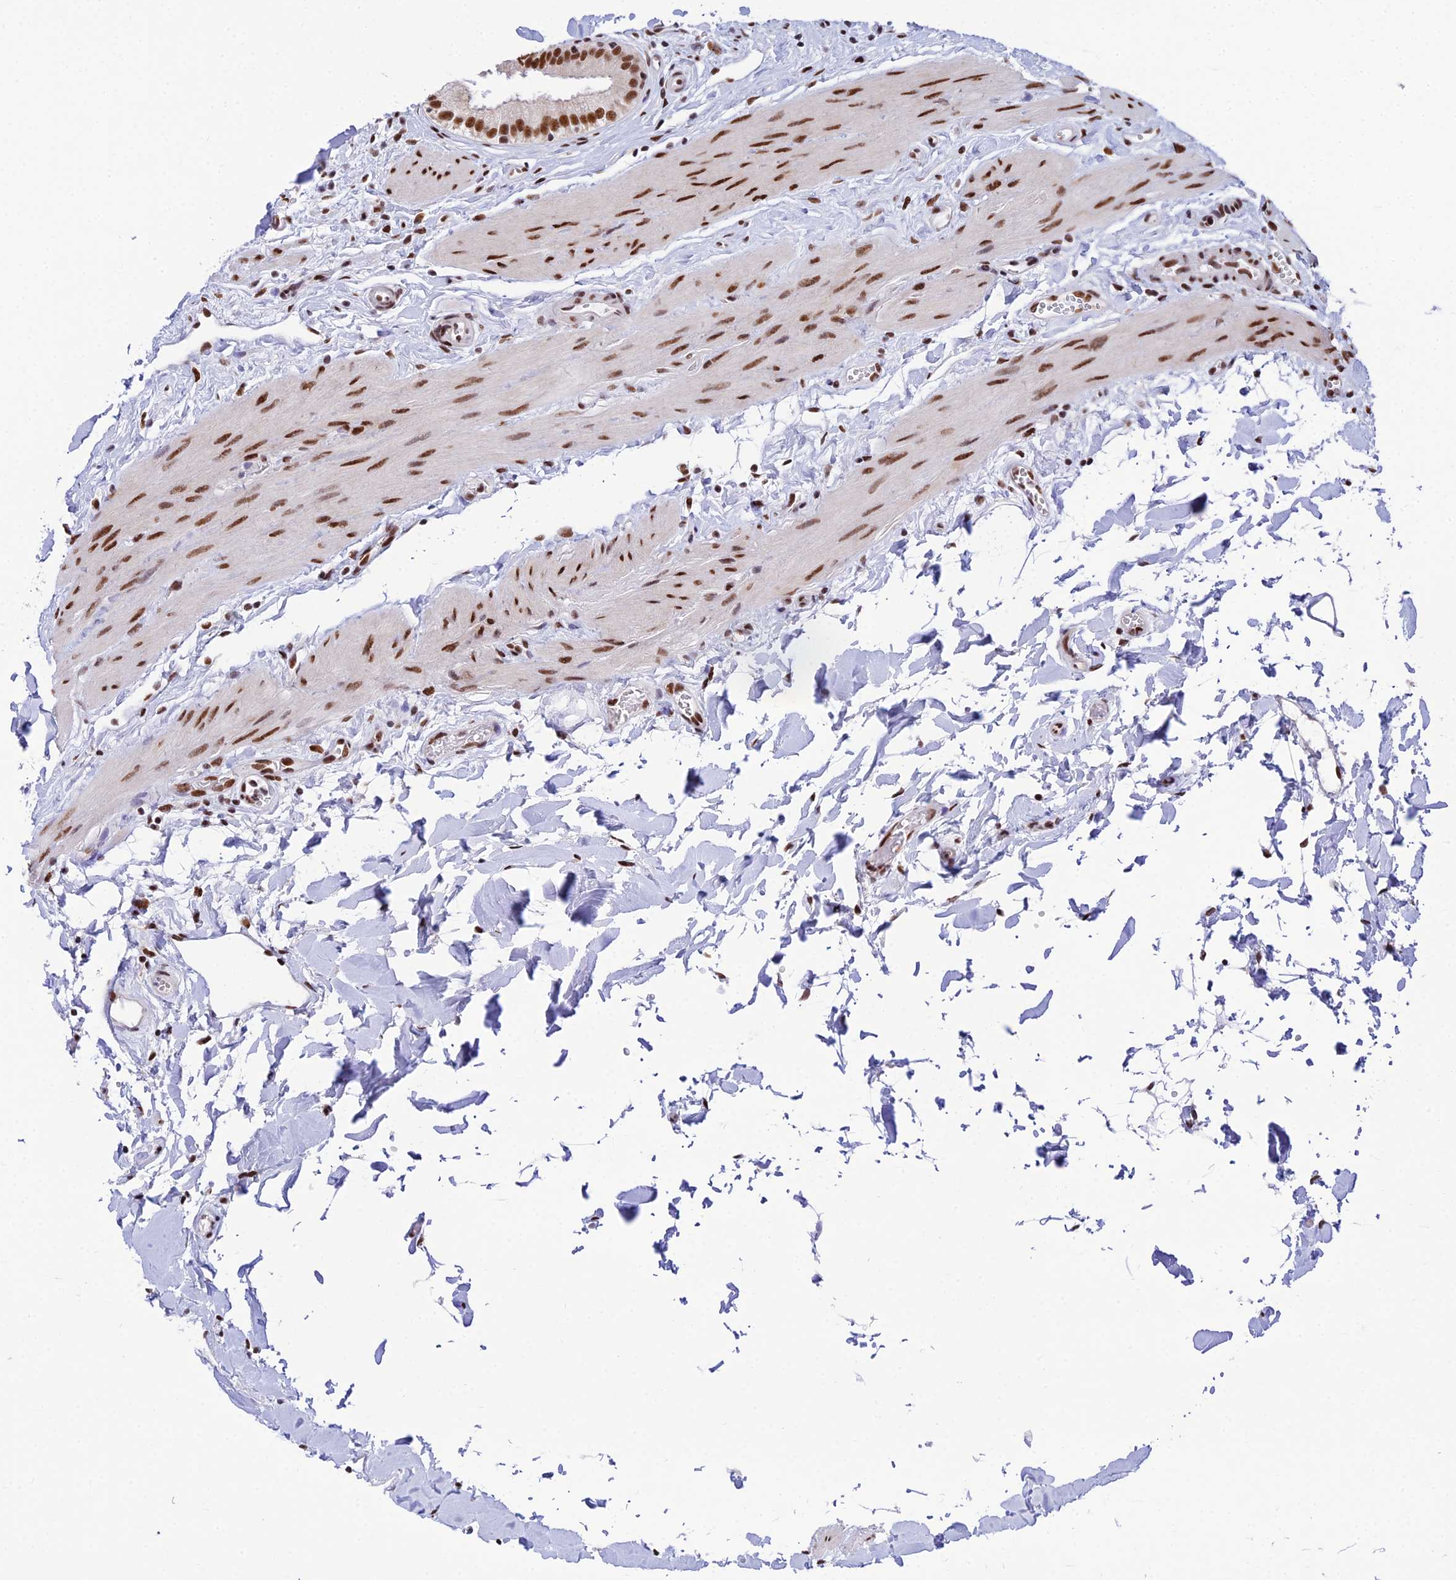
{"staining": {"intensity": "strong", "quantity": ">75%", "location": "nuclear"}, "tissue": "gallbladder", "cell_type": "Glandular cells", "image_type": "normal", "snomed": [{"axis": "morphology", "description": "Normal tissue, NOS"}, {"axis": "topography", "description": "Gallbladder"}], "caption": "Gallbladder stained for a protein (brown) exhibits strong nuclear positive positivity in about >75% of glandular cells.", "gene": "USP22", "patient": {"sex": "female", "age": 54}}